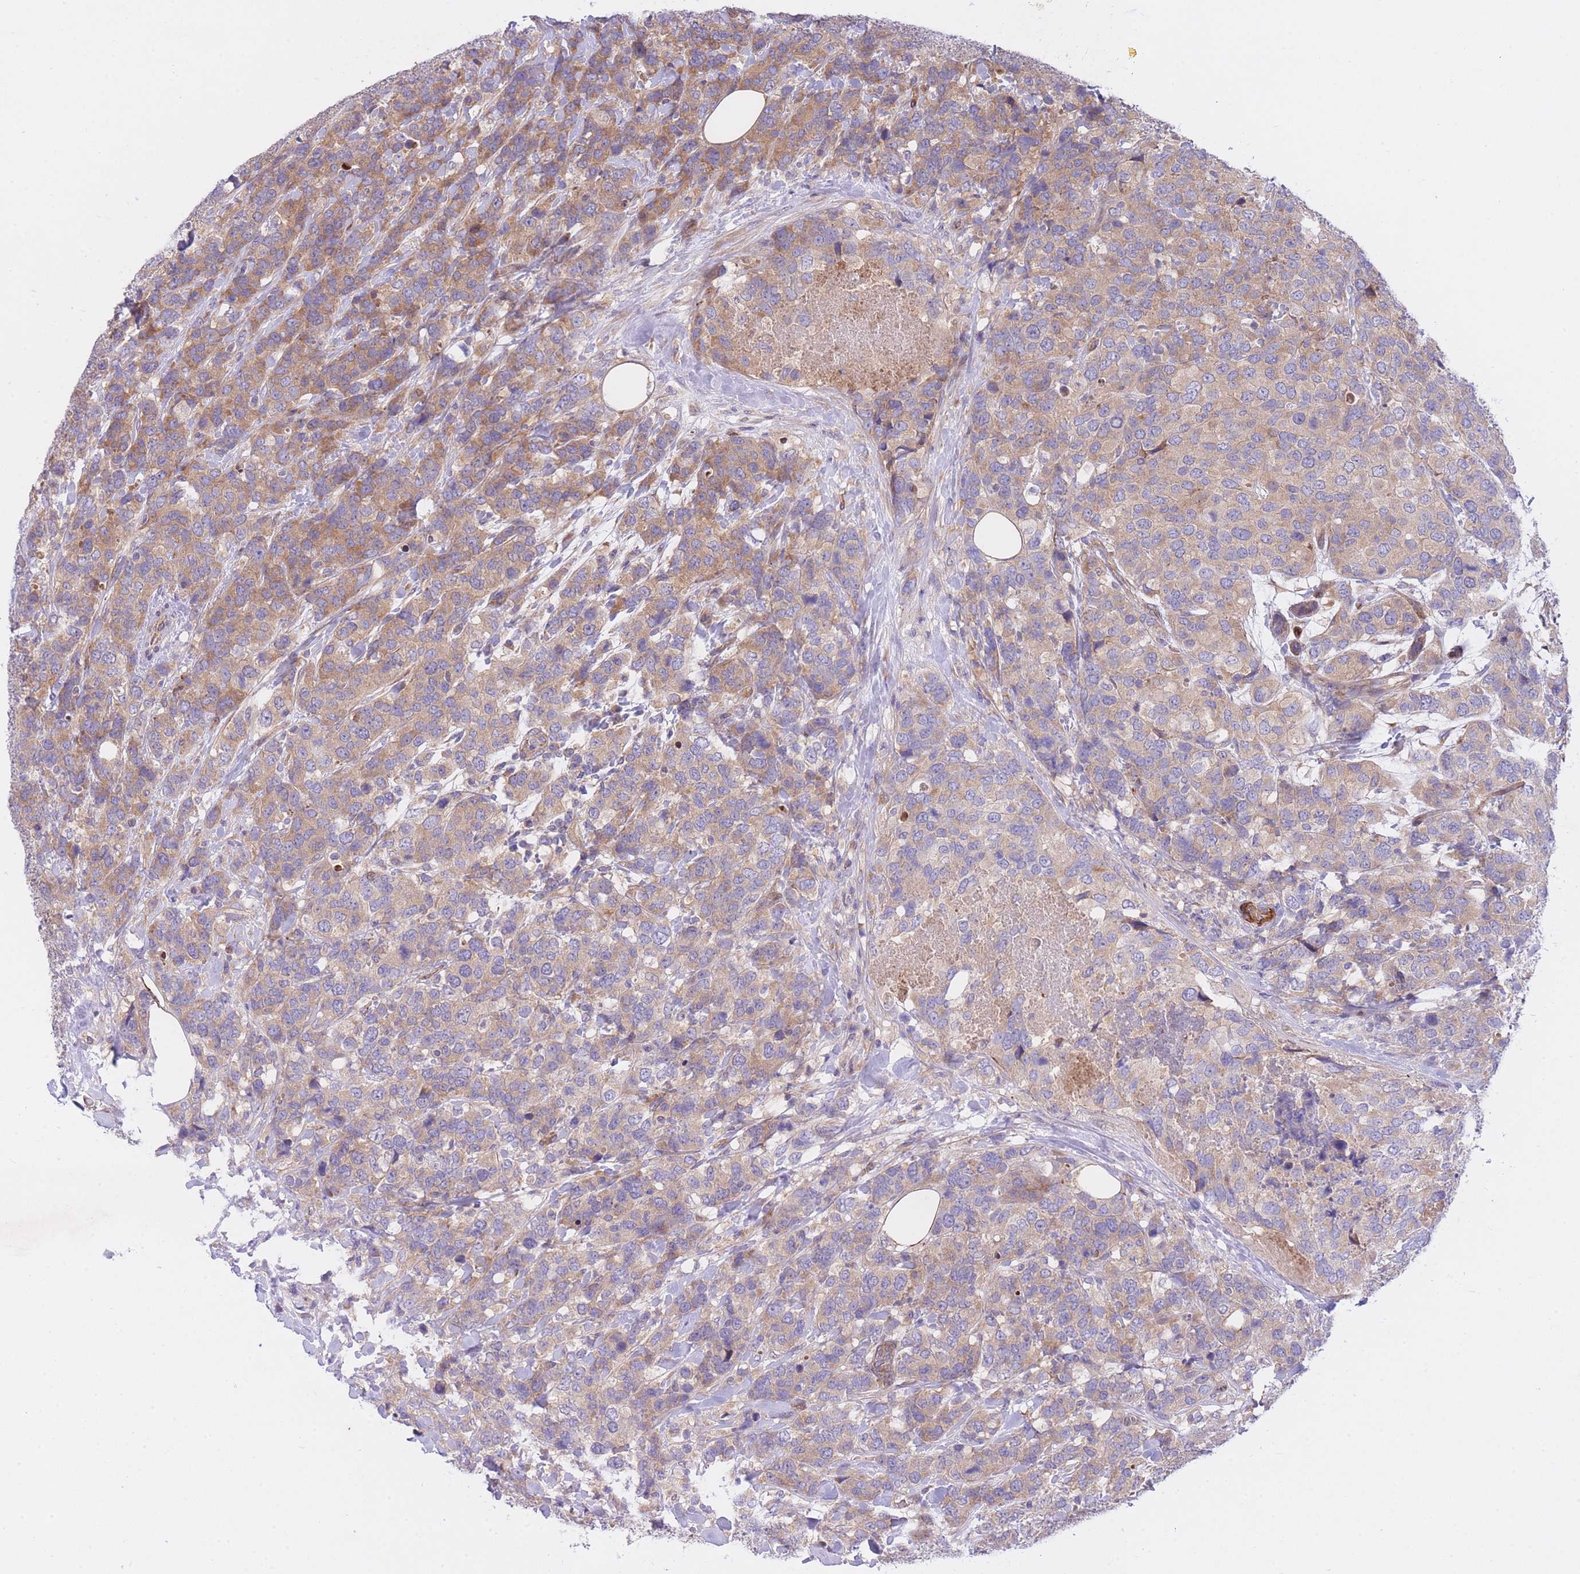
{"staining": {"intensity": "moderate", "quantity": "25%-75%", "location": "cytoplasmic/membranous"}, "tissue": "breast cancer", "cell_type": "Tumor cells", "image_type": "cancer", "snomed": [{"axis": "morphology", "description": "Lobular carcinoma"}, {"axis": "topography", "description": "Breast"}], "caption": "Immunohistochemical staining of lobular carcinoma (breast) demonstrates moderate cytoplasmic/membranous protein expression in approximately 25%-75% of tumor cells. The staining is performed using DAB brown chromogen to label protein expression. The nuclei are counter-stained blue using hematoxylin.", "gene": "CHAC1", "patient": {"sex": "female", "age": 59}}